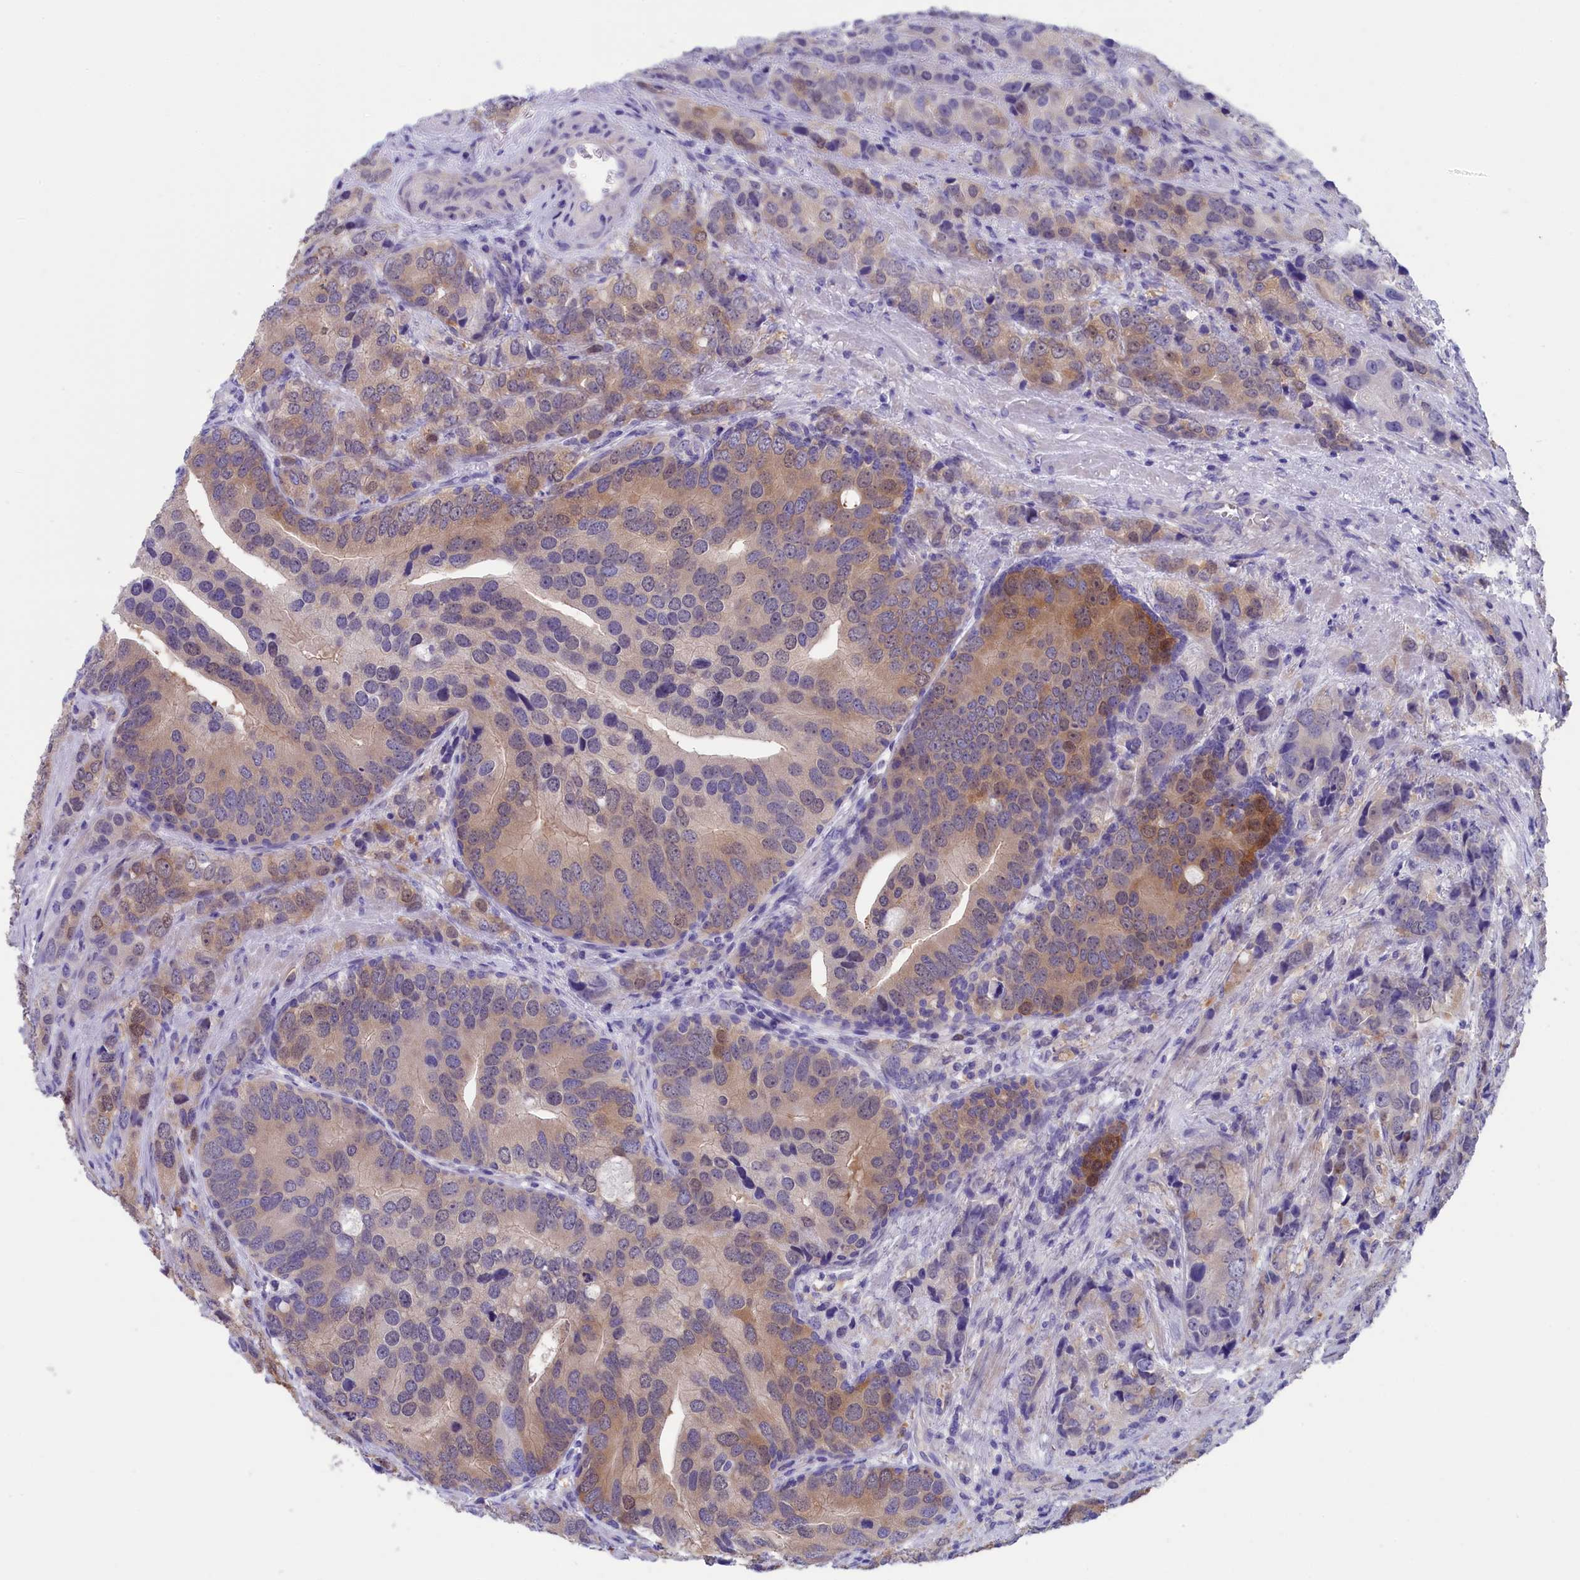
{"staining": {"intensity": "moderate", "quantity": "<25%", "location": "cytoplasmic/membranous,nuclear"}, "tissue": "prostate cancer", "cell_type": "Tumor cells", "image_type": "cancer", "snomed": [{"axis": "morphology", "description": "Adenocarcinoma, High grade"}, {"axis": "topography", "description": "Prostate"}], "caption": "Immunohistochemistry (IHC) photomicrograph of neoplastic tissue: human prostate cancer (high-grade adenocarcinoma) stained using immunohistochemistry (IHC) exhibits low levels of moderate protein expression localized specifically in the cytoplasmic/membranous and nuclear of tumor cells, appearing as a cytoplasmic/membranous and nuclear brown color.", "gene": "VPS35L", "patient": {"sex": "male", "age": 62}}